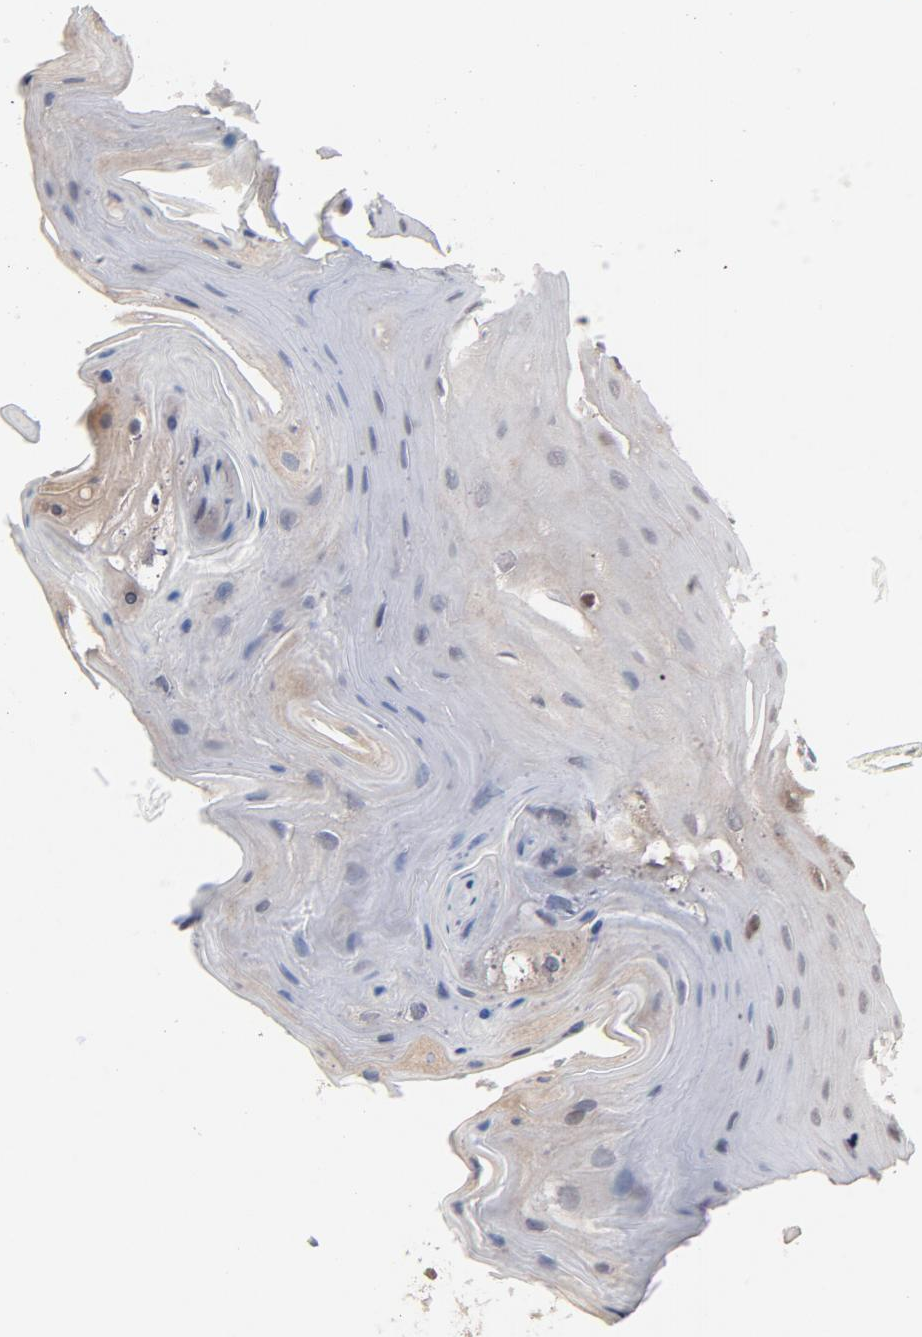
{"staining": {"intensity": "moderate", "quantity": "25%-75%", "location": "cytoplasmic/membranous"}, "tissue": "oral mucosa", "cell_type": "Squamous epithelial cells", "image_type": "normal", "snomed": [{"axis": "morphology", "description": "Normal tissue, NOS"}, {"axis": "morphology", "description": "Squamous cell carcinoma, NOS"}, {"axis": "topography", "description": "Skeletal muscle"}, {"axis": "topography", "description": "Oral tissue"}, {"axis": "topography", "description": "Head-Neck"}], "caption": "Benign oral mucosa was stained to show a protein in brown. There is medium levels of moderate cytoplasmic/membranous positivity in approximately 25%-75% of squamous epithelial cells. The staining was performed using DAB to visualize the protein expression in brown, while the nuclei were stained in blue with hematoxylin (Magnification: 20x).", "gene": "CDC37", "patient": {"sex": "male", "age": 71}}